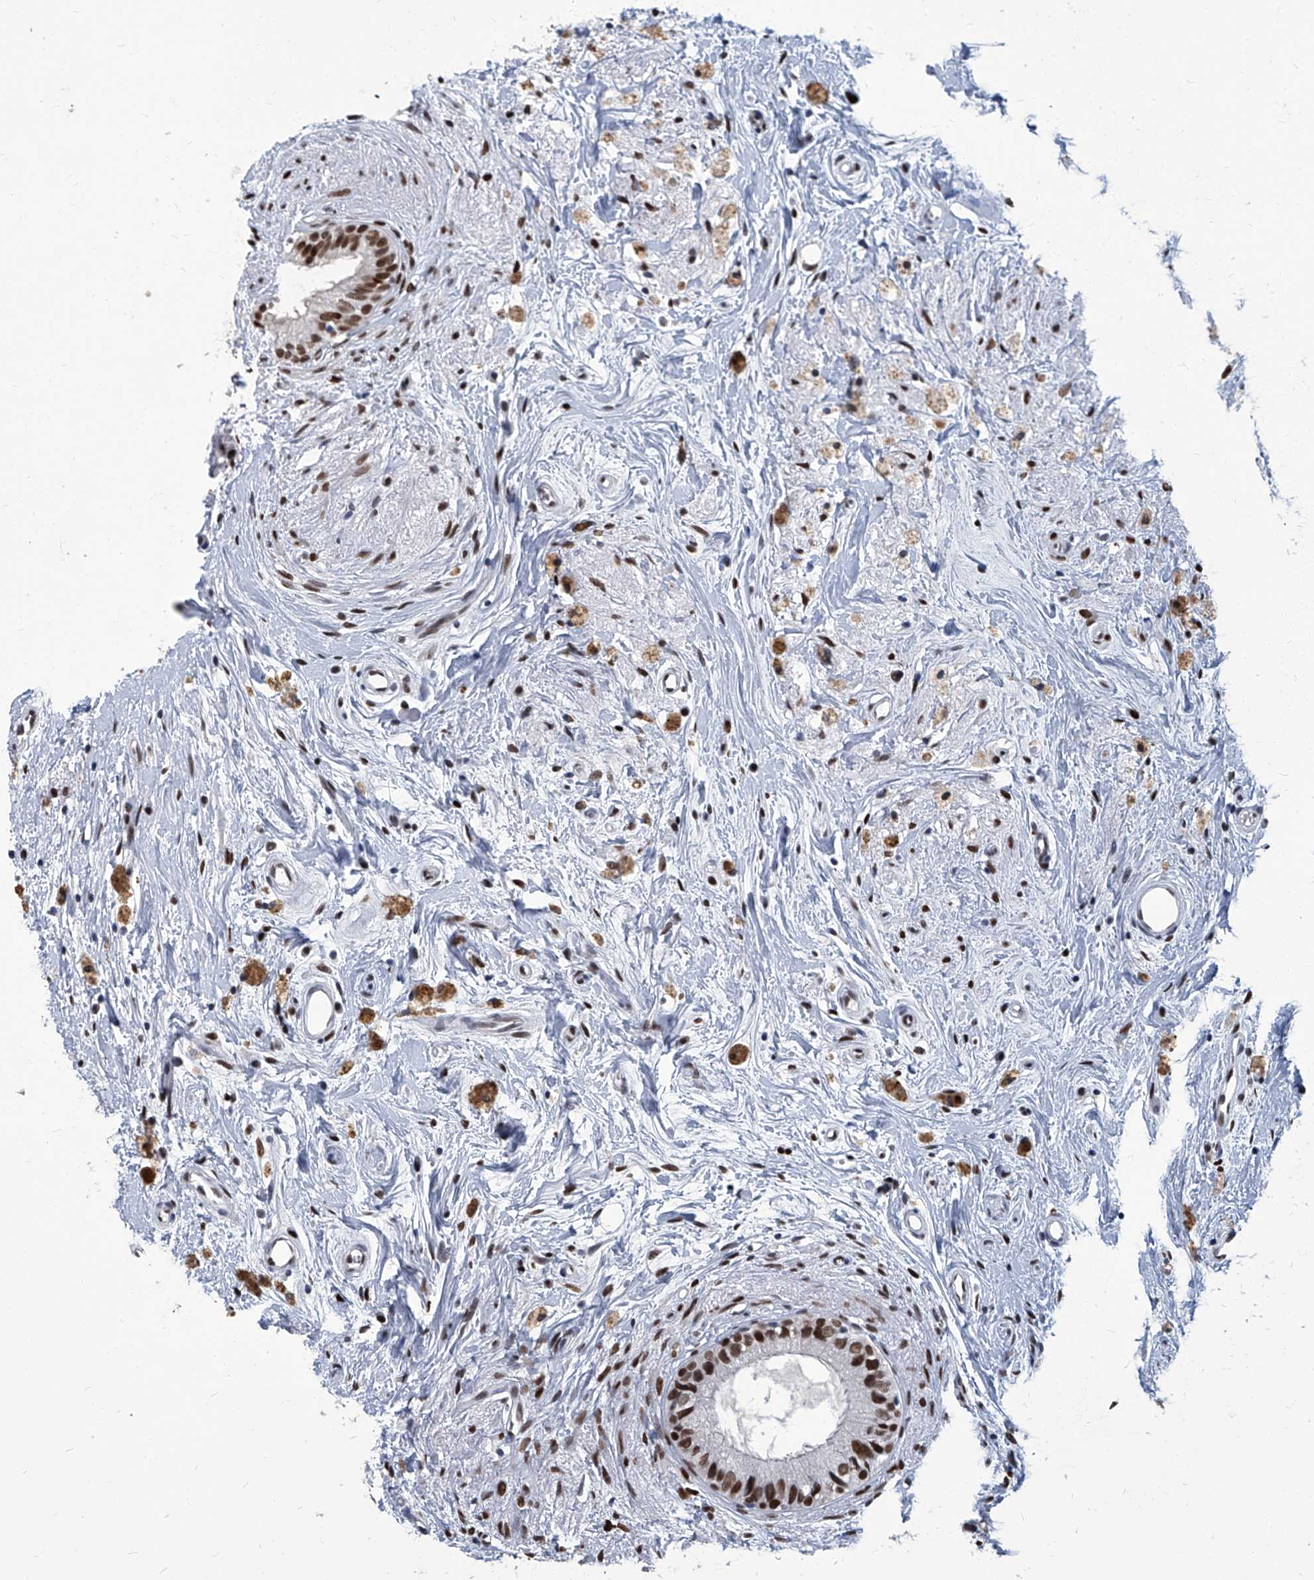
{"staining": {"intensity": "strong", "quantity": ">75%", "location": "nuclear"}, "tissue": "epididymis", "cell_type": "Glandular cells", "image_type": "normal", "snomed": [{"axis": "morphology", "description": "Normal tissue, NOS"}, {"axis": "topography", "description": "Epididymis"}], "caption": "Protein staining of unremarkable epididymis exhibits strong nuclear expression in approximately >75% of glandular cells.", "gene": "PCNA", "patient": {"sex": "male", "age": 80}}